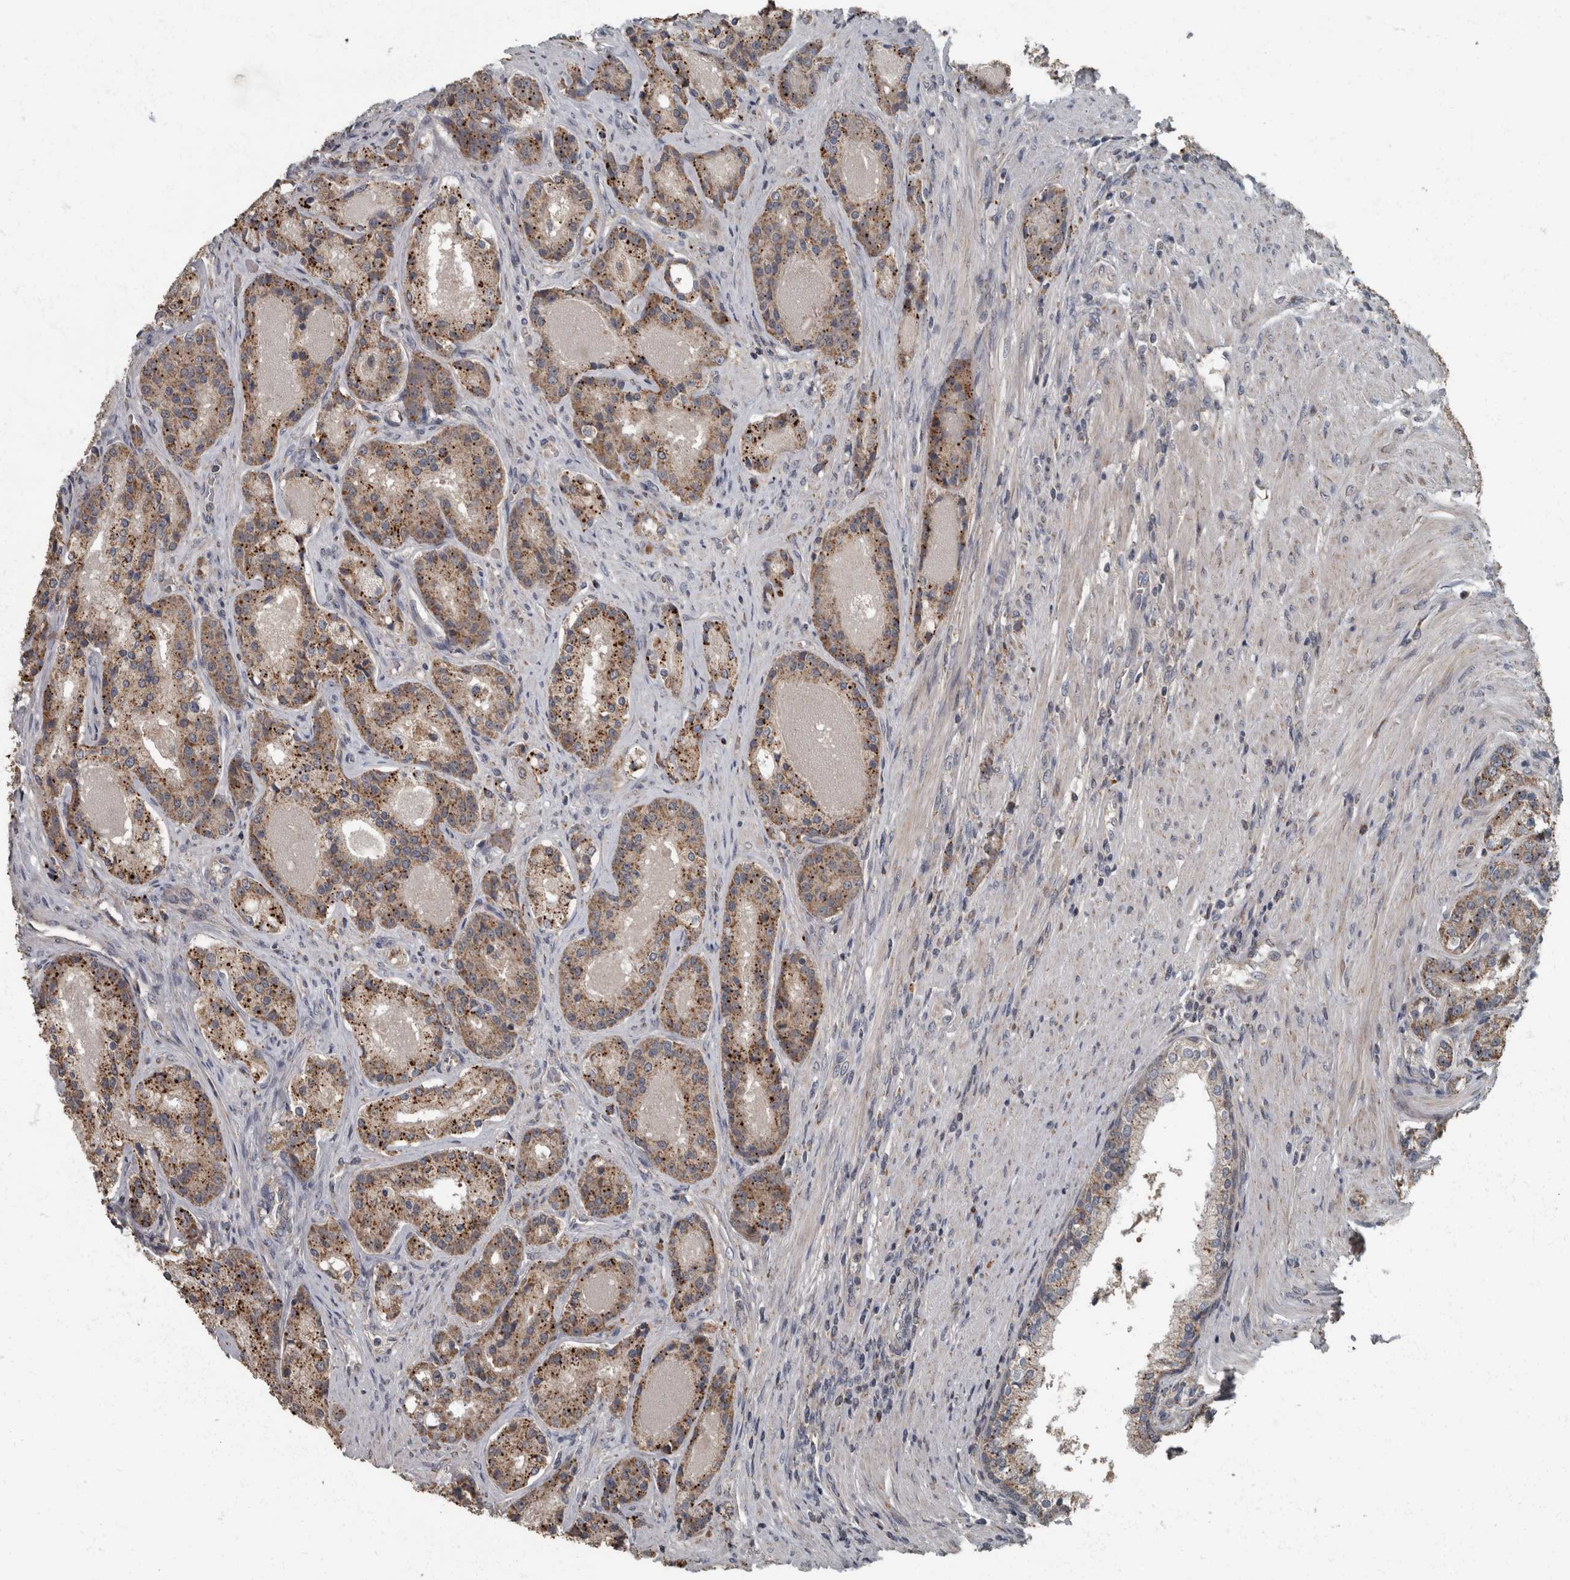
{"staining": {"intensity": "moderate", "quantity": ">75%", "location": "cytoplasmic/membranous"}, "tissue": "prostate cancer", "cell_type": "Tumor cells", "image_type": "cancer", "snomed": [{"axis": "morphology", "description": "Adenocarcinoma, High grade"}, {"axis": "topography", "description": "Prostate"}], "caption": "The micrograph displays immunohistochemical staining of prostate adenocarcinoma (high-grade). There is moderate cytoplasmic/membranous expression is seen in approximately >75% of tumor cells. (Brightfield microscopy of DAB IHC at high magnification).", "gene": "RABGGTB", "patient": {"sex": "male", "age": 60}}